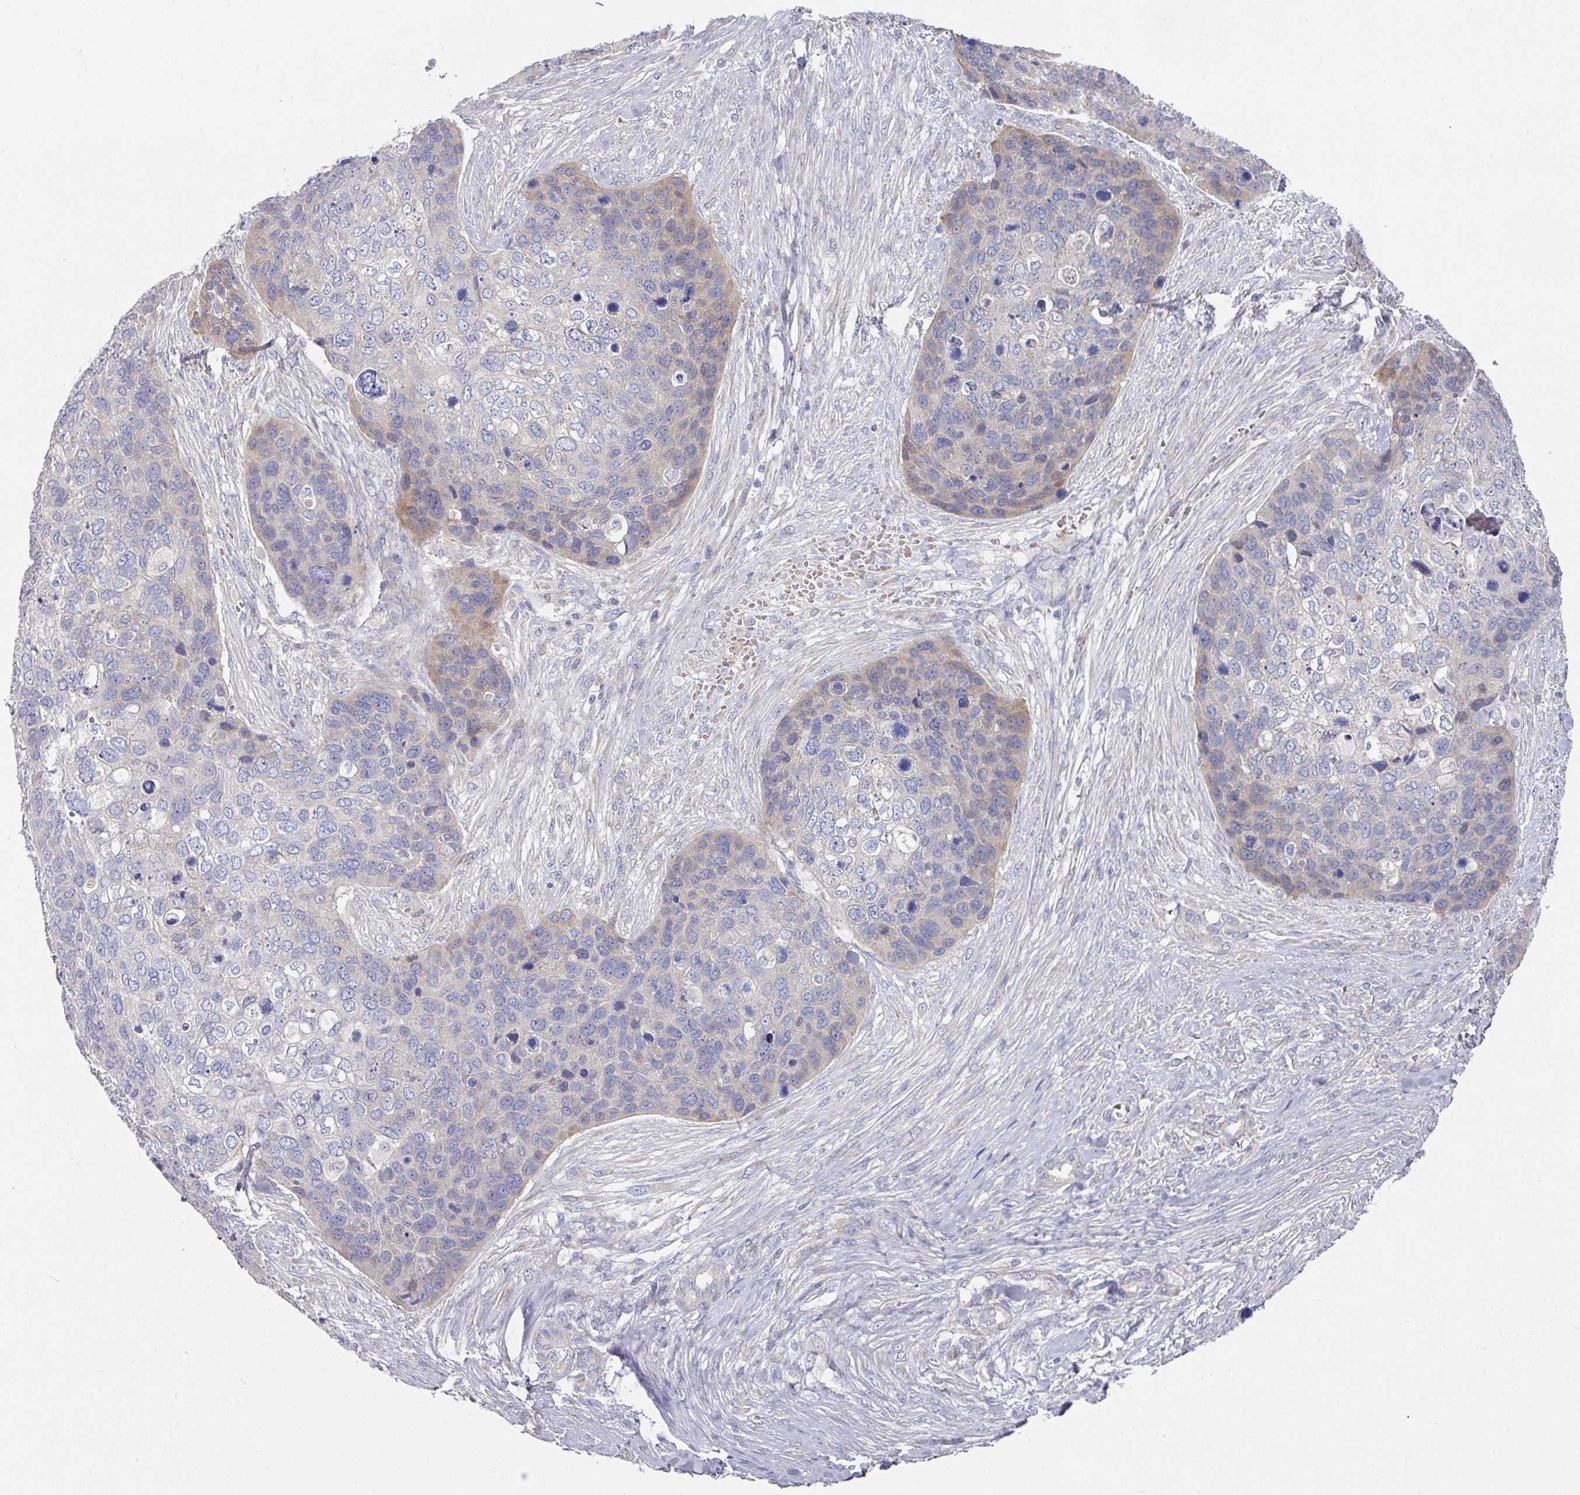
{"staining": {"intensity": "moderate", "quantity": "<25%", "location": "cytoplasmic/membranous"}, "tissue": "skin cancer", "cell_type": "Tumor cells", "image_type": "cancer", "snomed": [{"axis": "morphology", "description": "Basal cell carcinoma"}, {"axis": "topography", "description": "Skin"}], "caption": "Protein staining by IHC reveals moderate cytoplasmic/membranous expression in about <25% of tumor cells in skin cancer (basal cell carcinoma).", "gene": "PYROXD2", "patient": {"sex": "female", "age": 74}}